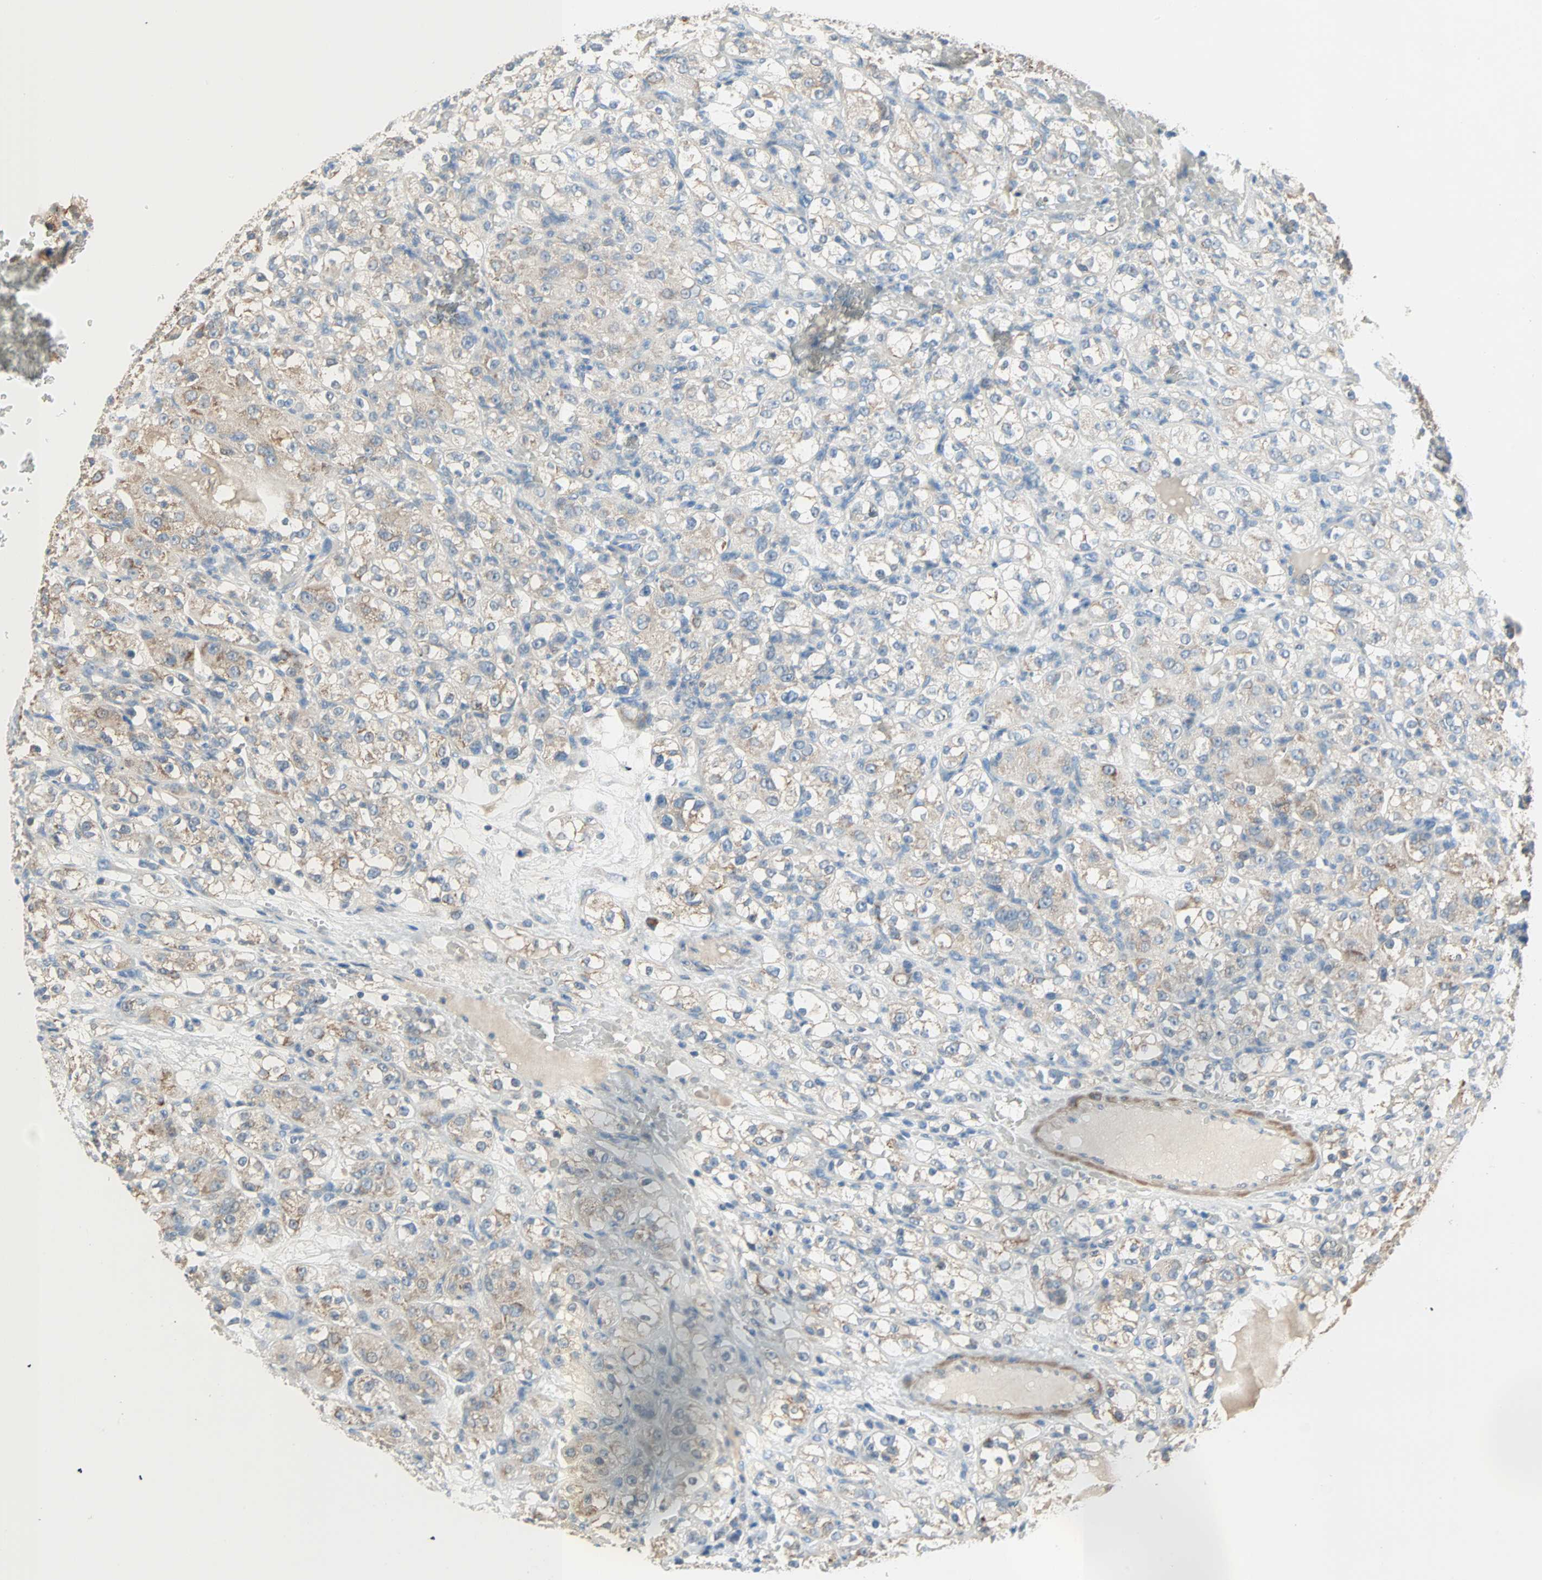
{"staining": {"intensity": "weak", "quantity": "<25%", "location": "cytoplasmic/membranous"}, "tissue": "renal cancer", "cell_type": "Tumor cells", "image_type": "cancer", "snomed": [{"axis": "morphology", "description": "Normal tissue, NOS"}, {"axis": "morphology", "description": "Adenocarcinoma, NOS"}, {"axis": "topography", "description": "Kidney"}], "caption": "Immunohistochemical staining of human adenocarcinoma (renal) shows no significant expression in tumor cells.", "gene": "ACVRL1", "patient": {"sex": "male", "age": 61}}